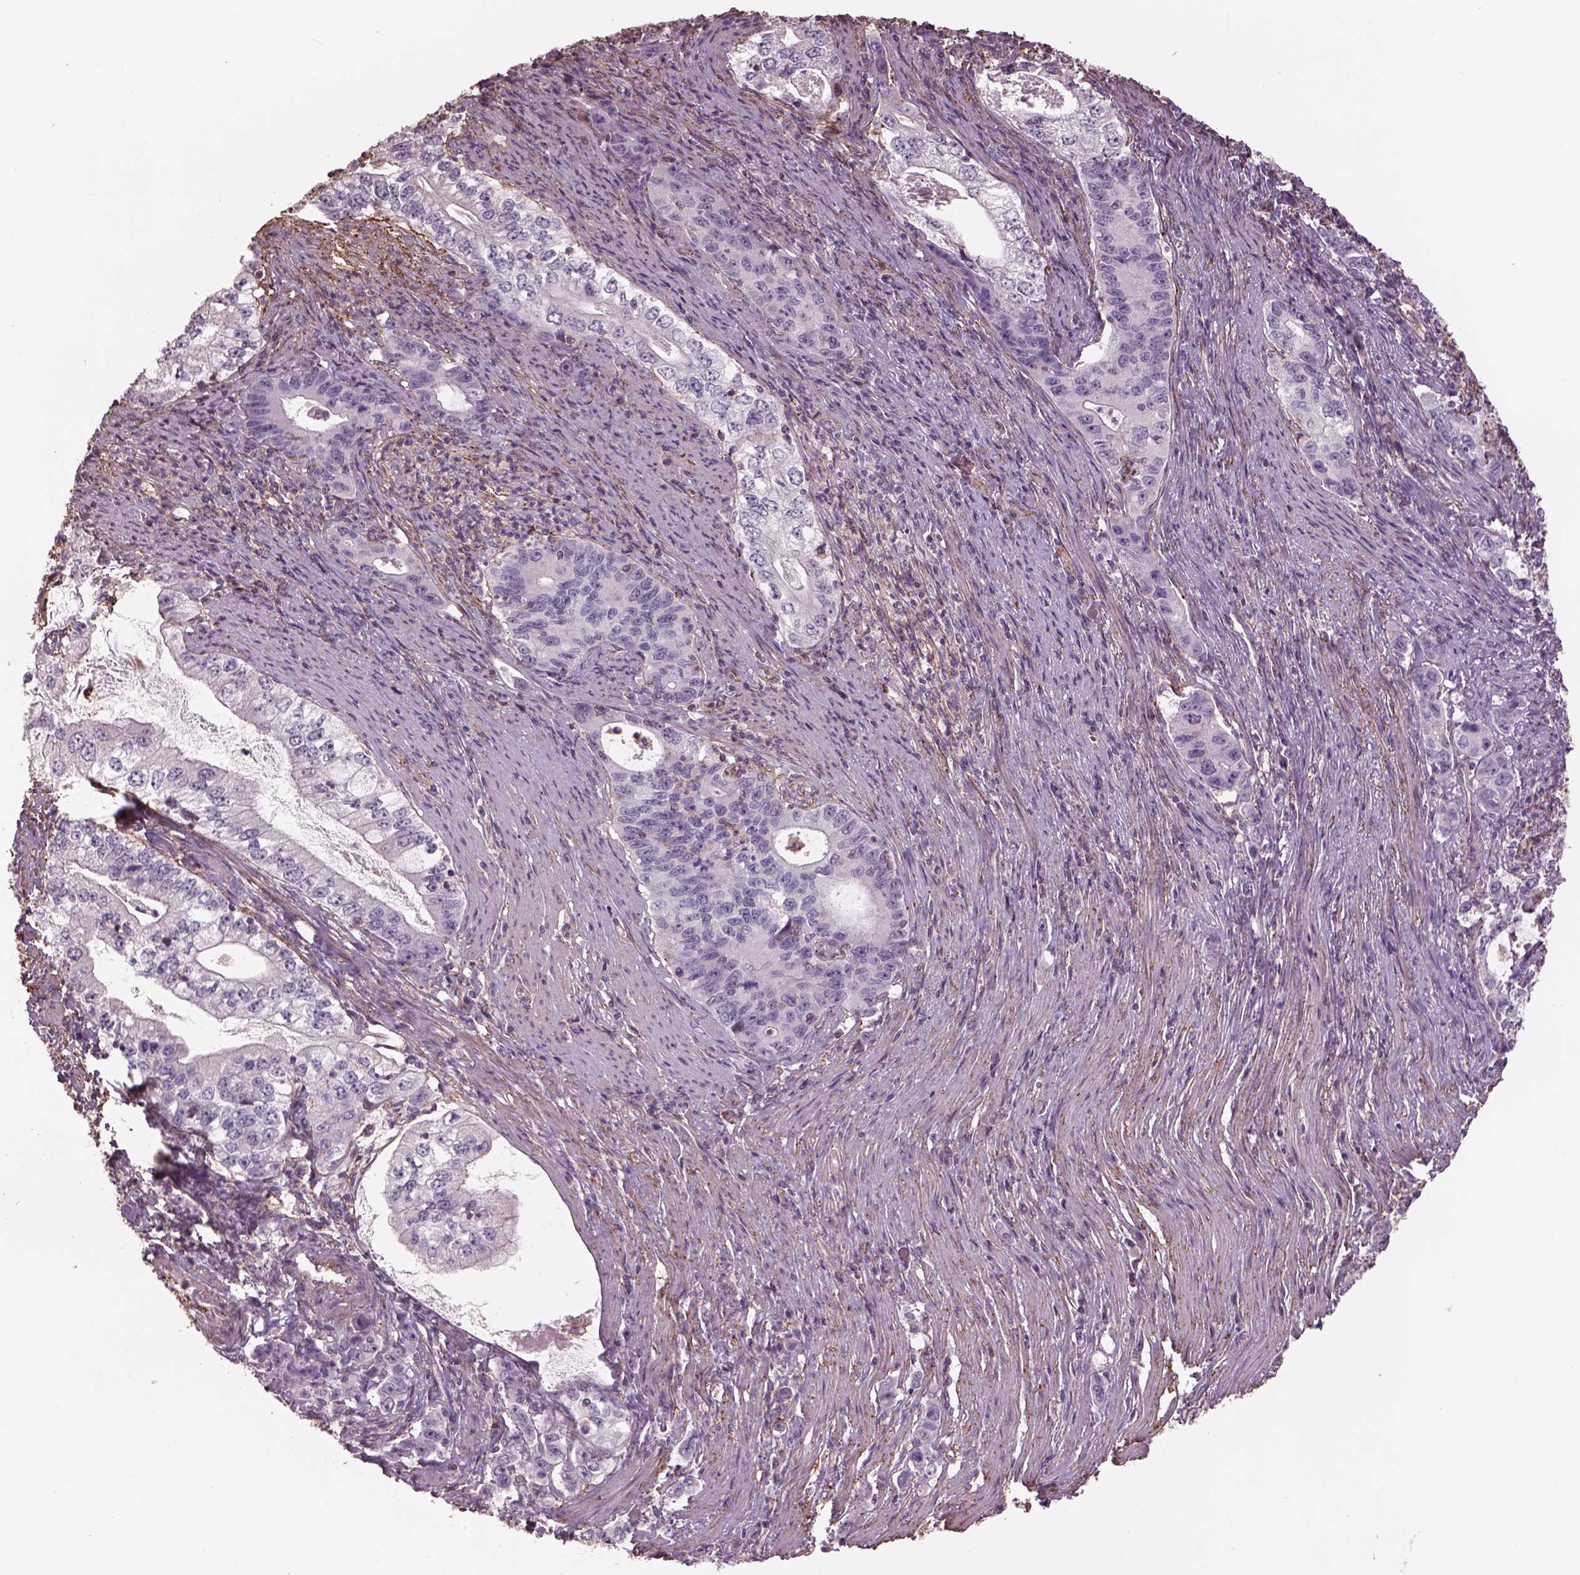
{"staining": {"intensity": "negative", "quantity": "none", "location": "none"}, "tissue": "stomach cancer", "cell_type": "Tumor cells", "image_type": "cancer", "snomed": [{"axis": "morphology", "description": "Adenocarcinoma, NOS"}, {"axis": "topography", "description": "Stomach, lower"}], "caption": "Human adenocarcinoma (stomach) stained for a protein using IHC reveals no staining in tumor cells.", "gene": "LIN7A", "patient": {"sex": "female", "age": 72}}